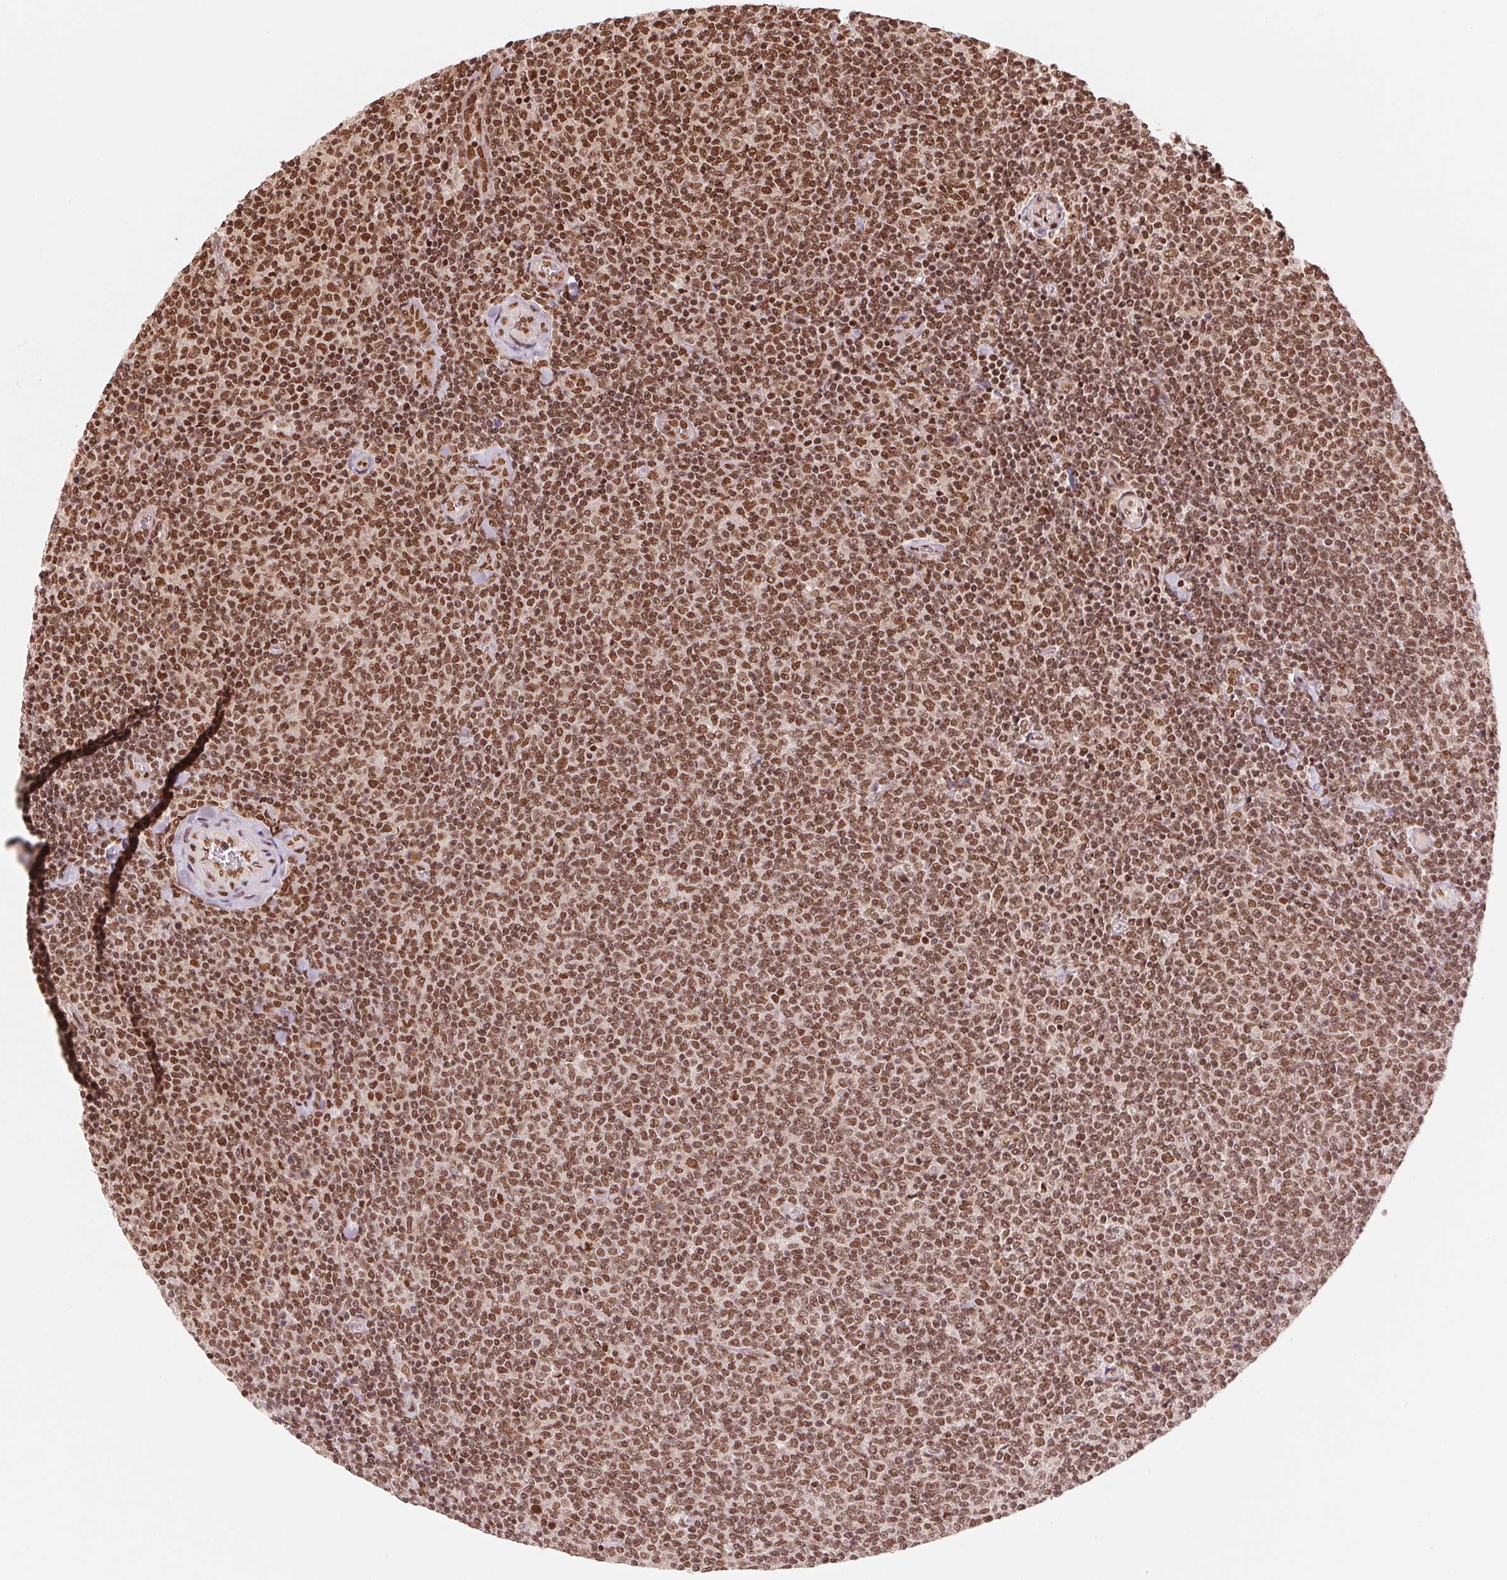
{"staining": {"intensity": "strong", "quantity": ">75%", "location": "nuclear"}, "tissue": "lymphoma", "cell_type": "Tumor cells", "image_type": "cancer", "snomed": [{"axis": "morphology", "description": "Malignant lymphoma, non-Hodgkin's type, Low grade"}, {"axis": "topography", "description": "Lymph node"}], "caption": "A high-resolution histopathology image shows immunohistochemistry (IHC) staining of lymphoma, which reveals strong nuclear staining in about >75% of tumor cells.", "gene": "TTLL9", "patient": {"sex": "male", "age": 52}}